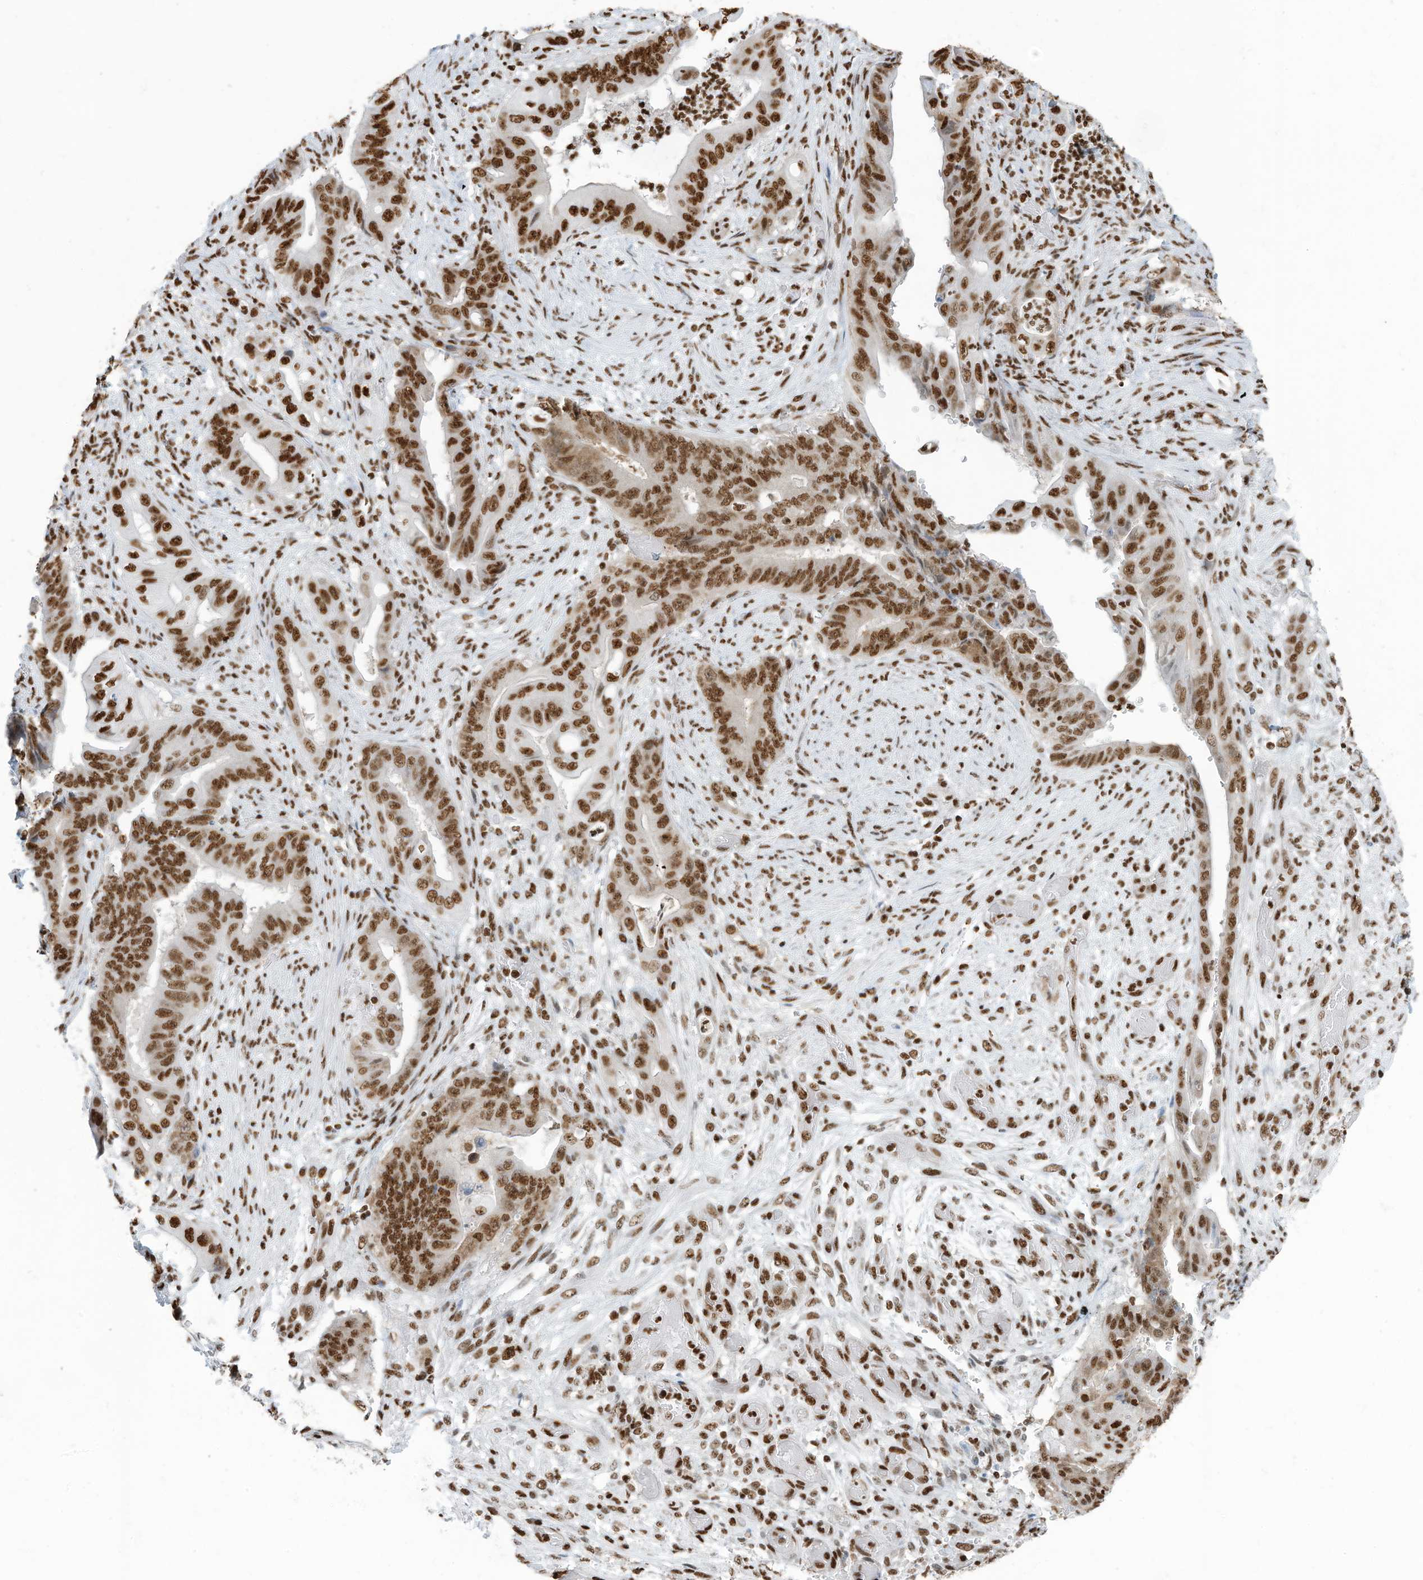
{"staining": {"intensity": "strong", "quantity": ">75%", "location": "nuclear"}, "tissue": "stomach cancer", "cell_type": "Tumor cells", "image_type": "cancer", "snomed": [{"axis": "morphology", "description": "Adenocarcinoma, NOS"}, {"axis": "topography", "description": "Stomach"}], "caption": "Human stomach cancer (adenocarcinoma) stained with a brown dye displays strong nuclear positive staining in approximately >75% of tumor cells.", "gene": "SARNP", "patient": {"sex": "female", "age": 73}}